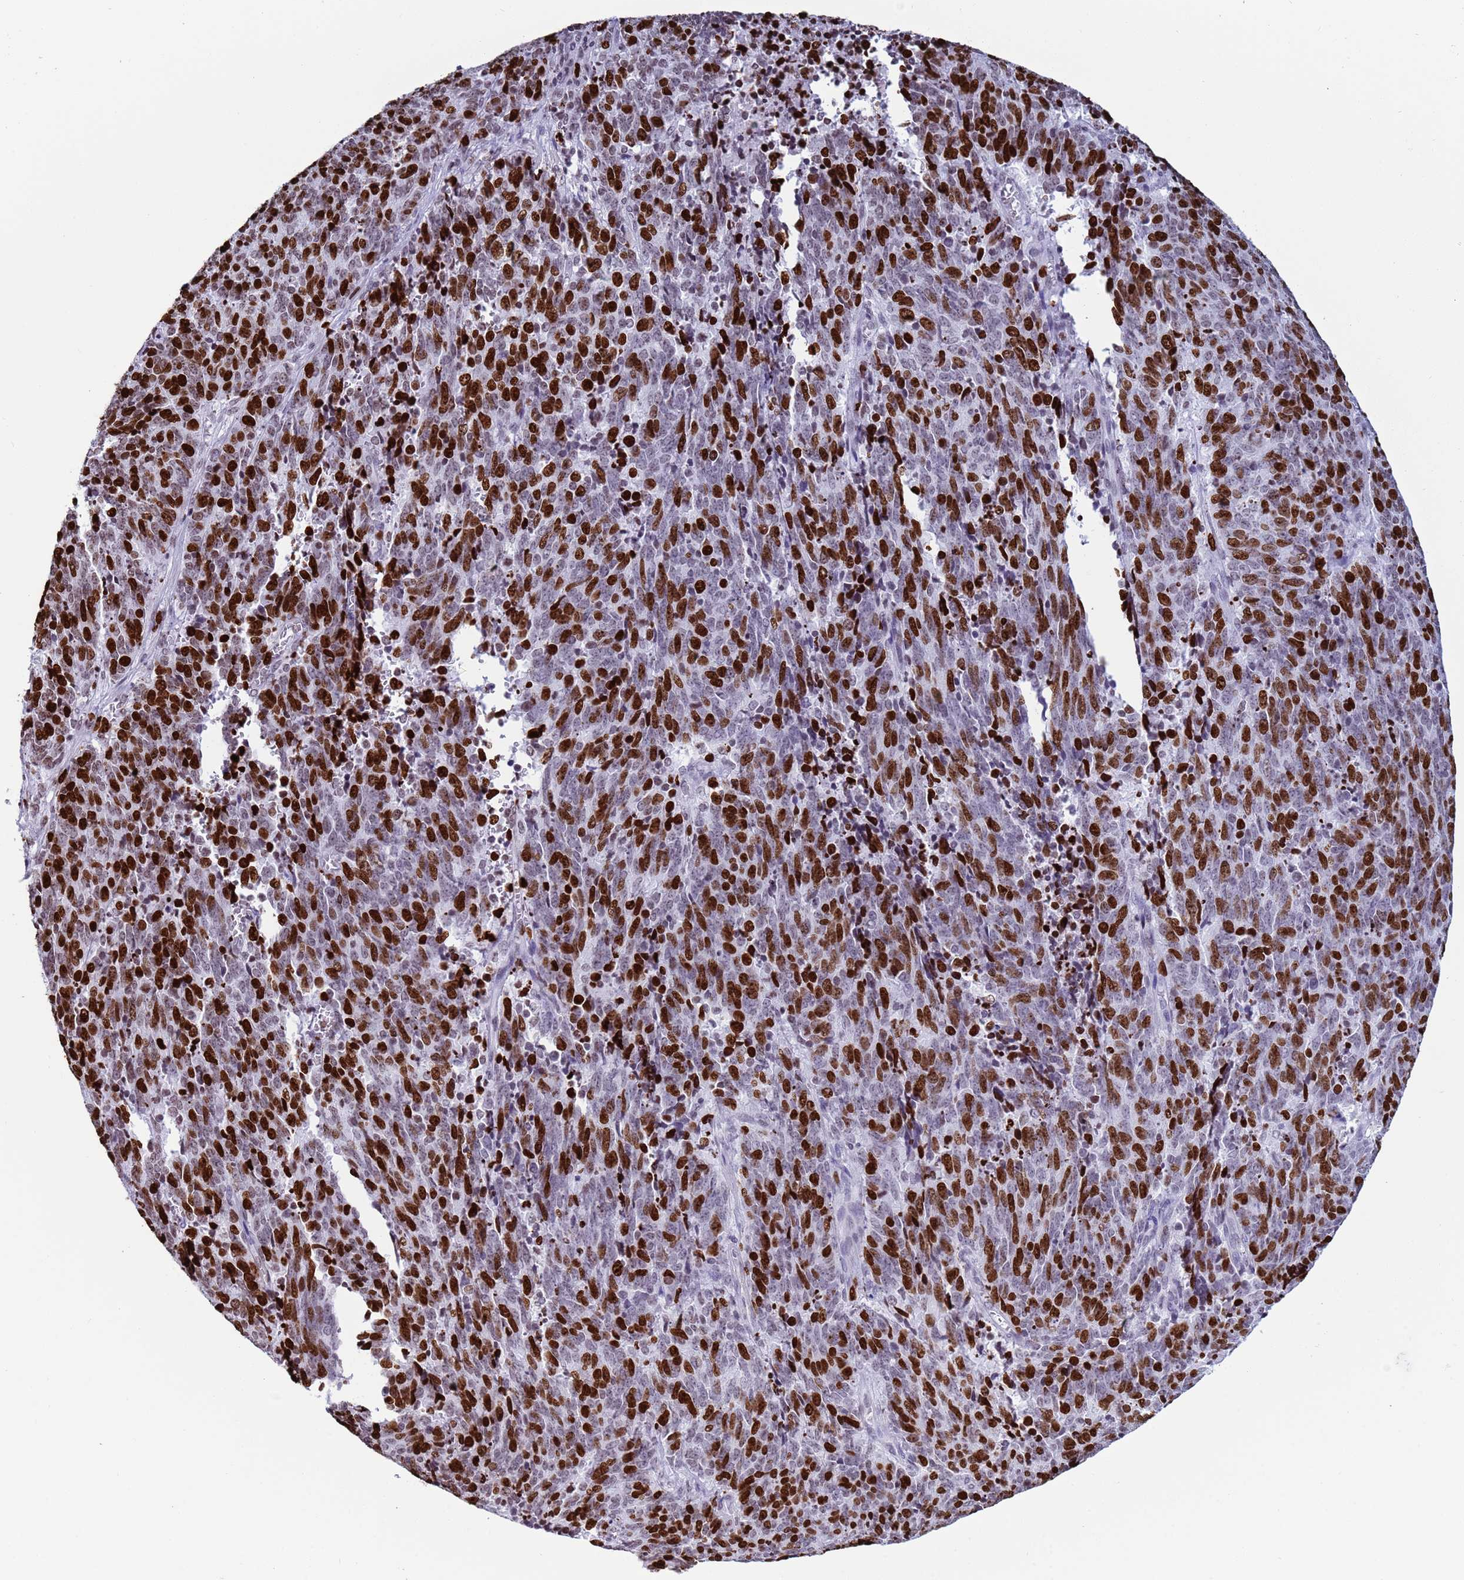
{"staining": {"intensity": "strong", "quantity": "25%-75%", "location": "nuclear"}, "tissue": "cervical cancer", "cell_type": "Tumor cells", "image_type": "cancer", "snomed": [{"axis": "morphology", "description": "Squamous cell carcinoma, NOS"}, {"axis": "topography", "description": "Cervix"}], "caption": "A high amount of strong nuclear expression is identified in about 25%-75% of tumor cells in cervical cancer (squamous cell carcinoma) tissue.", "gene": "H4C8", "patient": {"sex": "female", "age": 29}}